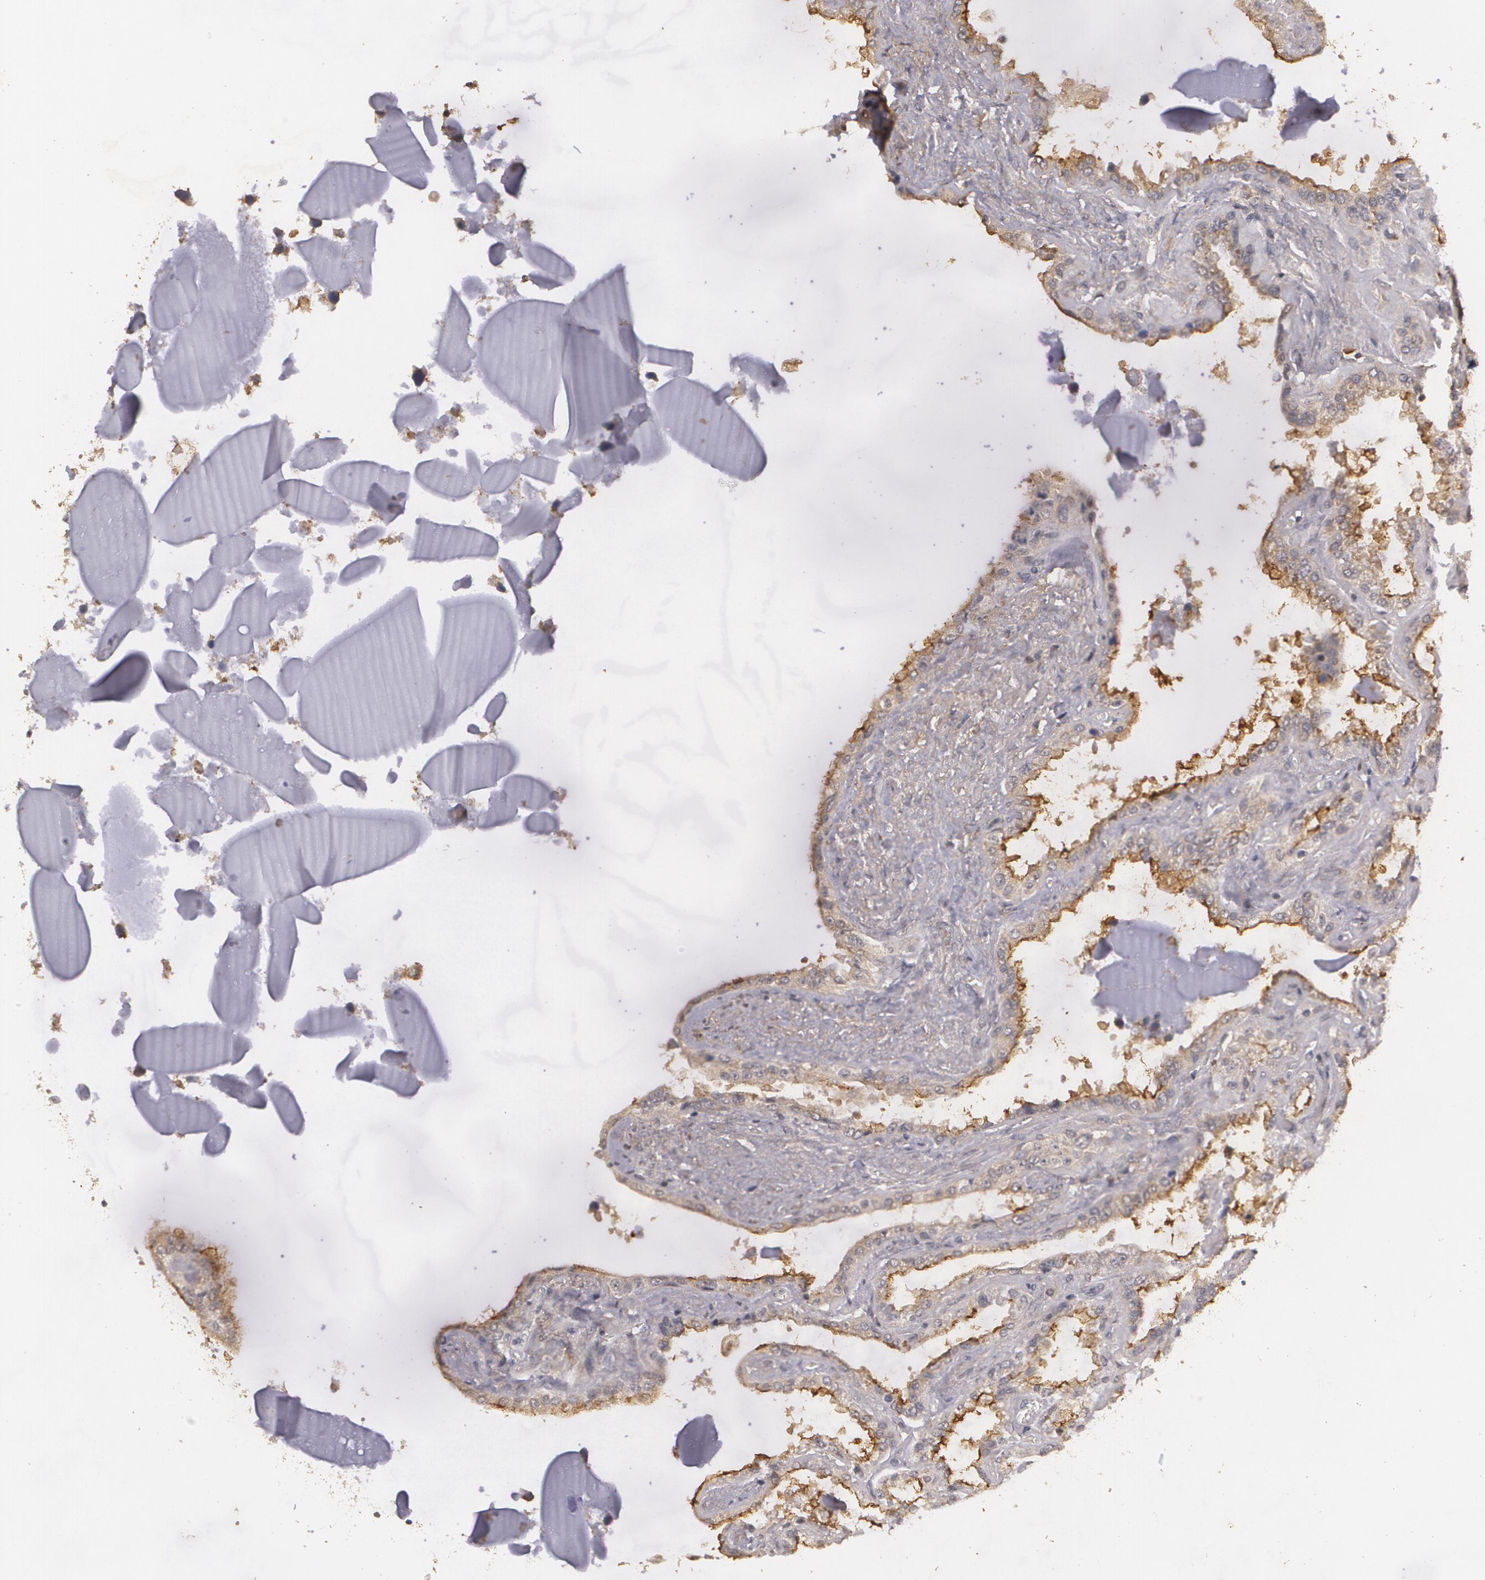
{"staining": {"intensity": "moderate", "quantity": ">75%", "location": "cytoplasmic/membranous"}, "tissue": "seminal vesicle", "cell_type": "Glandular cells", "image_type": "normal", "snomed": [{"axis": "morphology", "description": "Normal tissue, NOS"}, {"axis": "morphology", "description": "Inflammation, NOS"}, {"axis": "topography", "description": "Urinary bladder"}, {"axis": "topography", "description": "Prostate"}, {"axis": "topography", "description": "Seminal veicle"}], "caption": "Glandular cells display moderate cytoplasmic/membranous positivity in about >75% of cells in unremarkable seminal vesicle. (brown staining indicates protein expression, while blue staining denotes nuclei).", "gene": "BRCA1", "patient": {"sex": "male", "age": 82}}